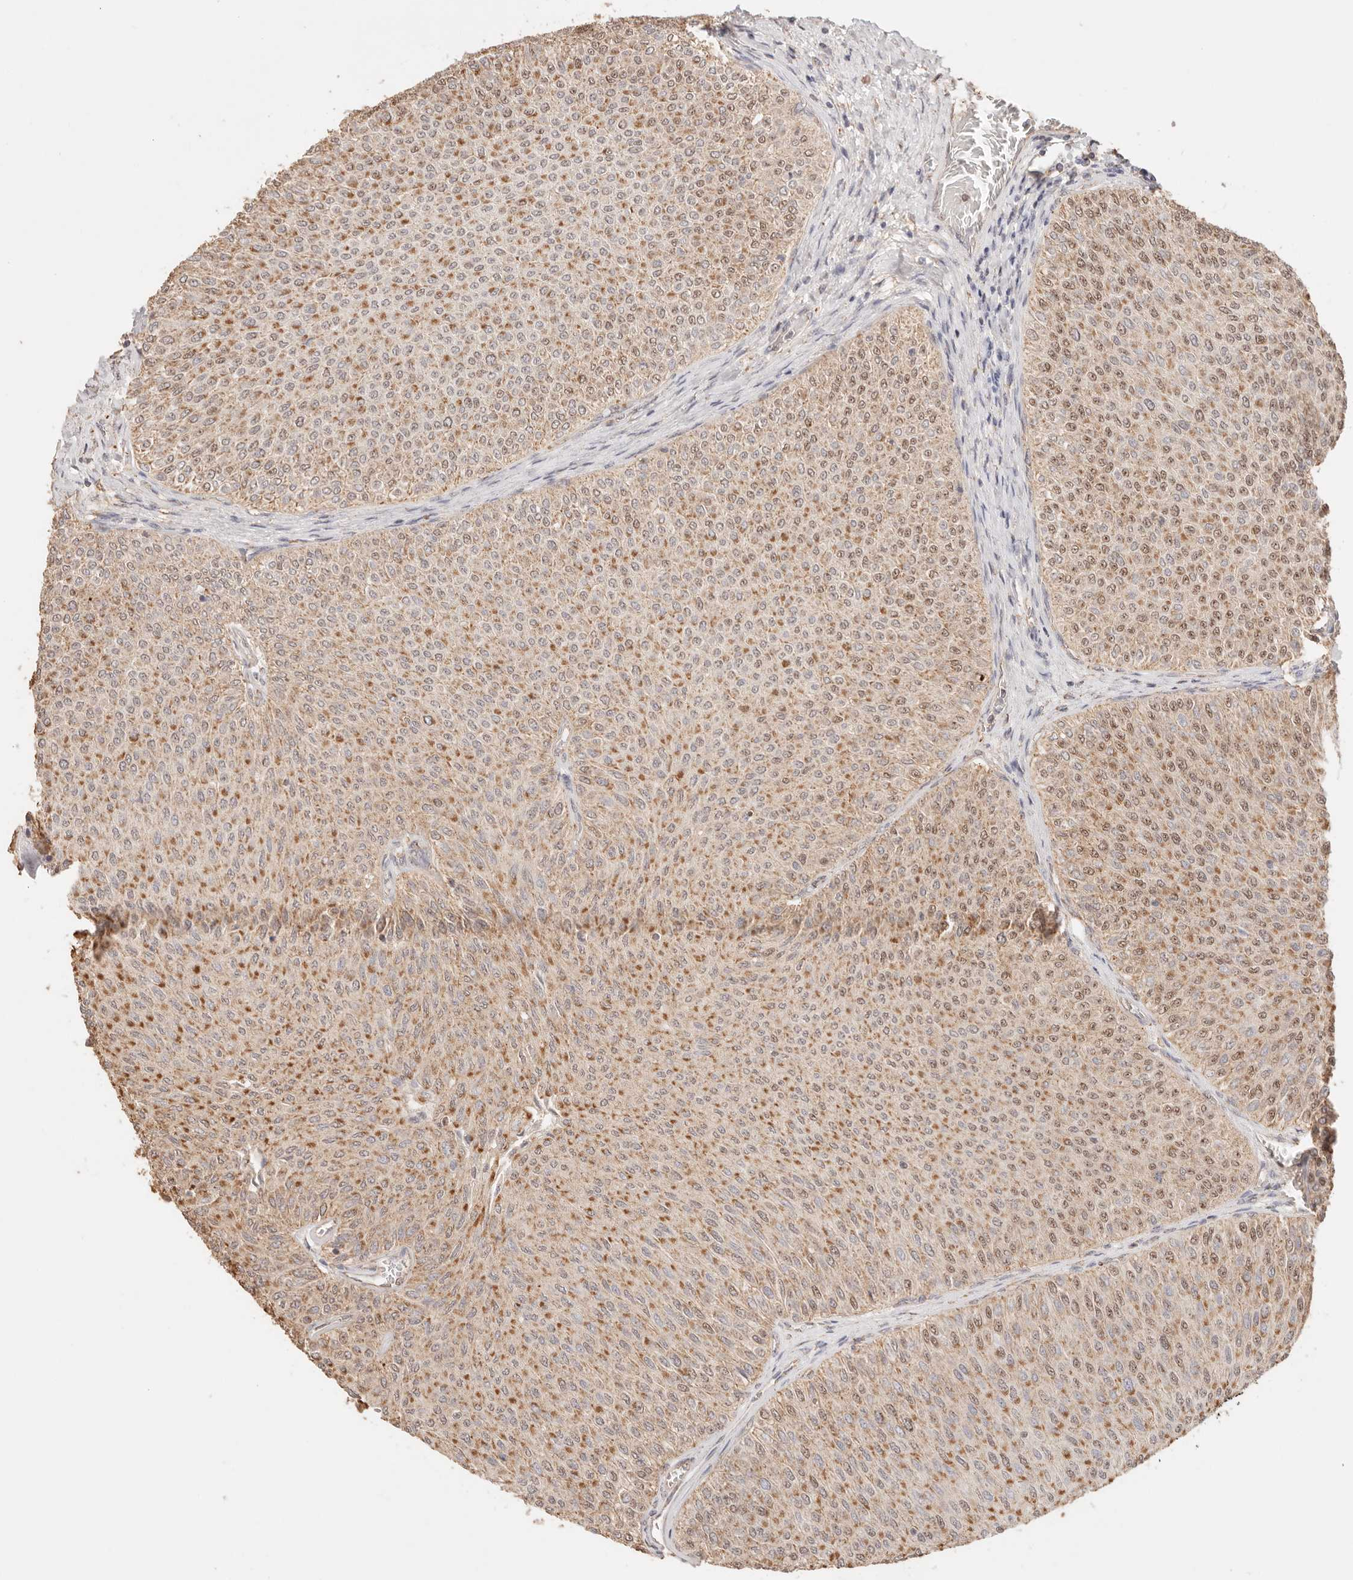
{"staining": {"intensity": "moderate", "quantity": ">75%", "location": "nuclear"}, "tissue": "urothelial cancer", "cell_type": "Tumor cells", "image_type": "cancer", "snomed": [{"axis": "morphology", "description": "Urothelial carcinoma, Low grade"}, {"axis": "topography", "description": "Urinary bladder"}], "caption": "Immunohistochemistry (IHC) of human urothelial carcinoma (low-grade) shows medium levels of moderate nuclear expression in approximately >75% of tumor cells.", "gene": "IL1R2", "patient": {"sex": "male", "age": 78}}